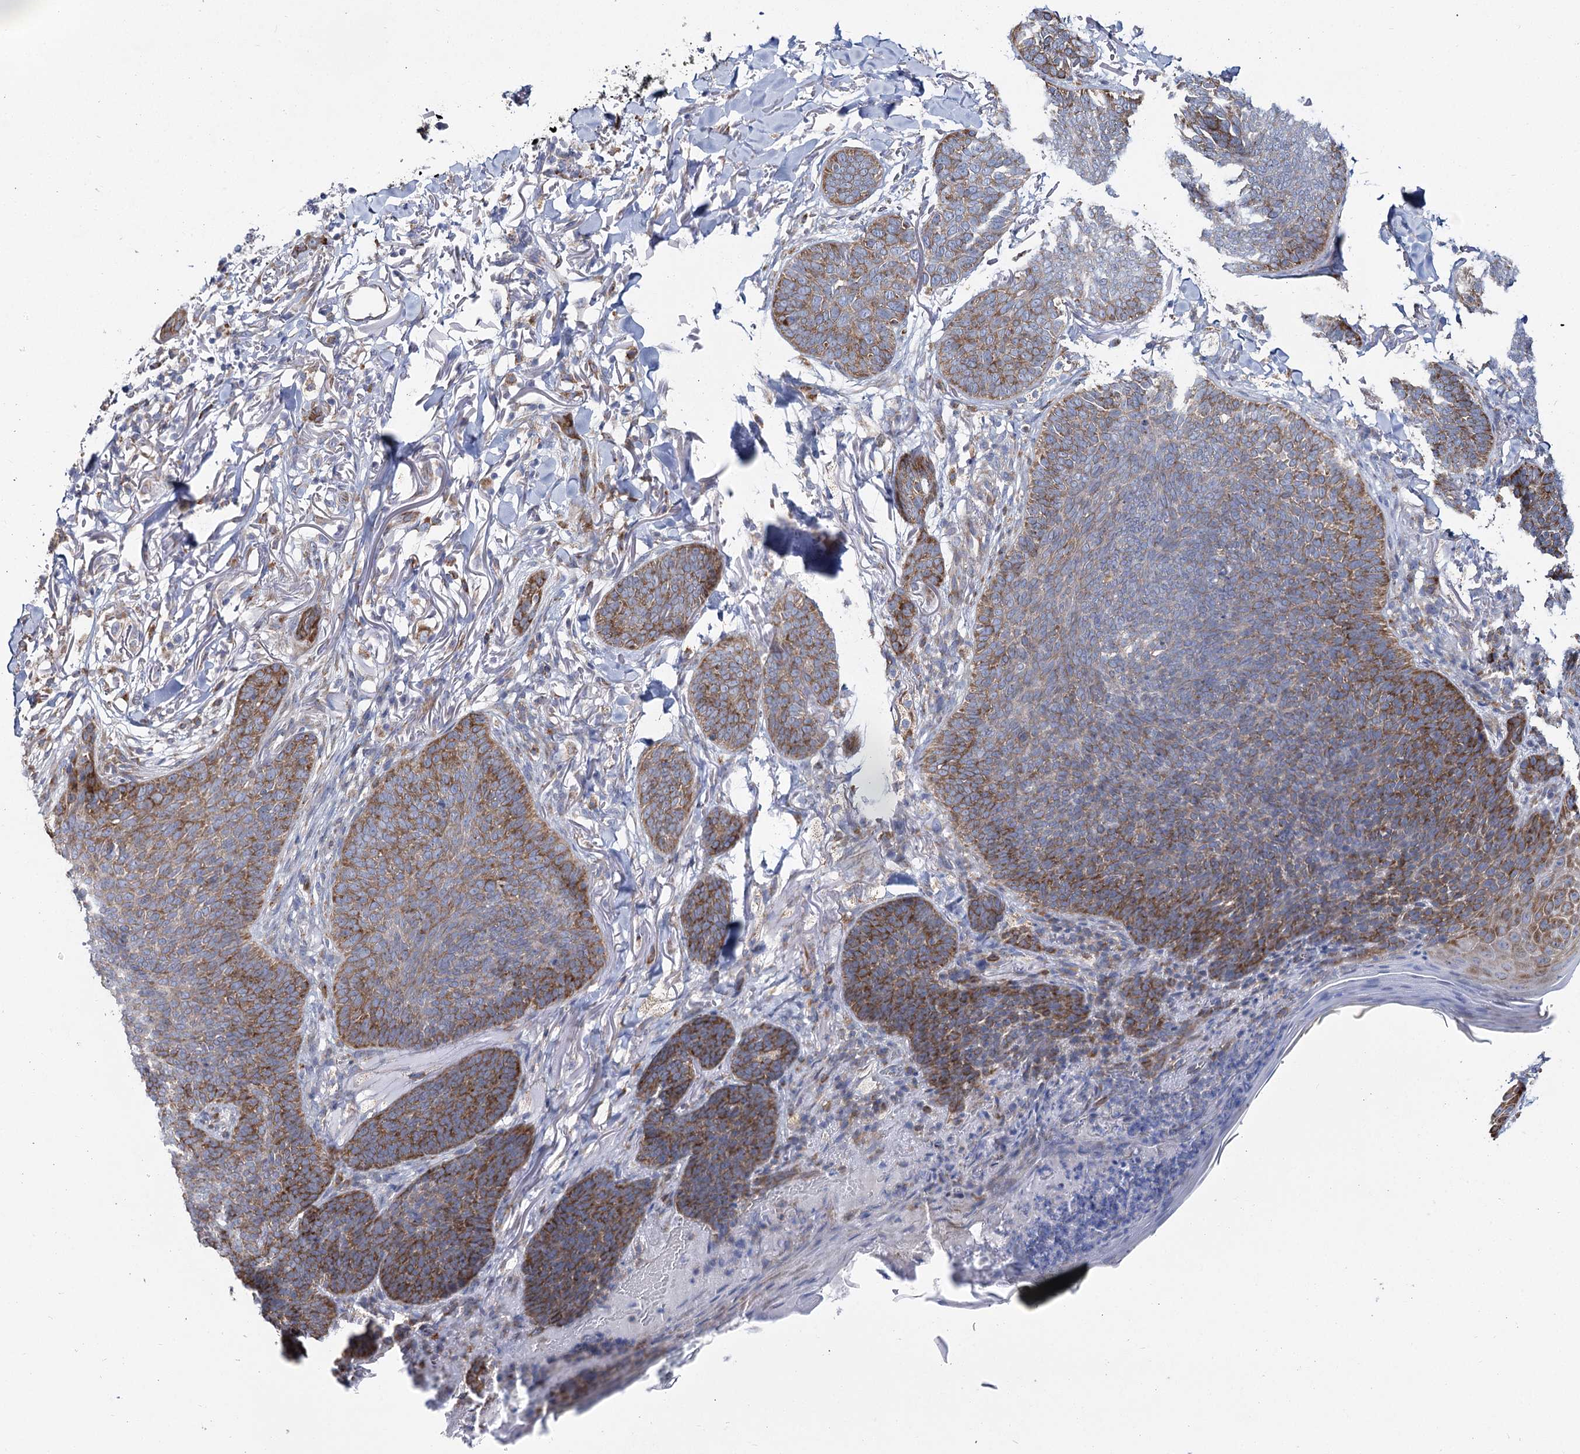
{"staining": {"intensity": "moderate", "quantity": ">75%", "location": "cytoplasmic/membranous"}, "tissue": "skin cancer", "cell_type": "Tumor cells", "image_type": "cancer", "snomed": [{"axis": "morphology", "description": "Basal cell carcinoma"}, {"axis": "topography", "description": "Skin"}], "caption": "The image demonstrates a brown stain indicating the presence of a protein in the cytoplasmic/membranous of tumor cells in basal cell carcinoma (skin).", "gene": "THUMPD3", "patient": {"sex": "male", "age": 85}}